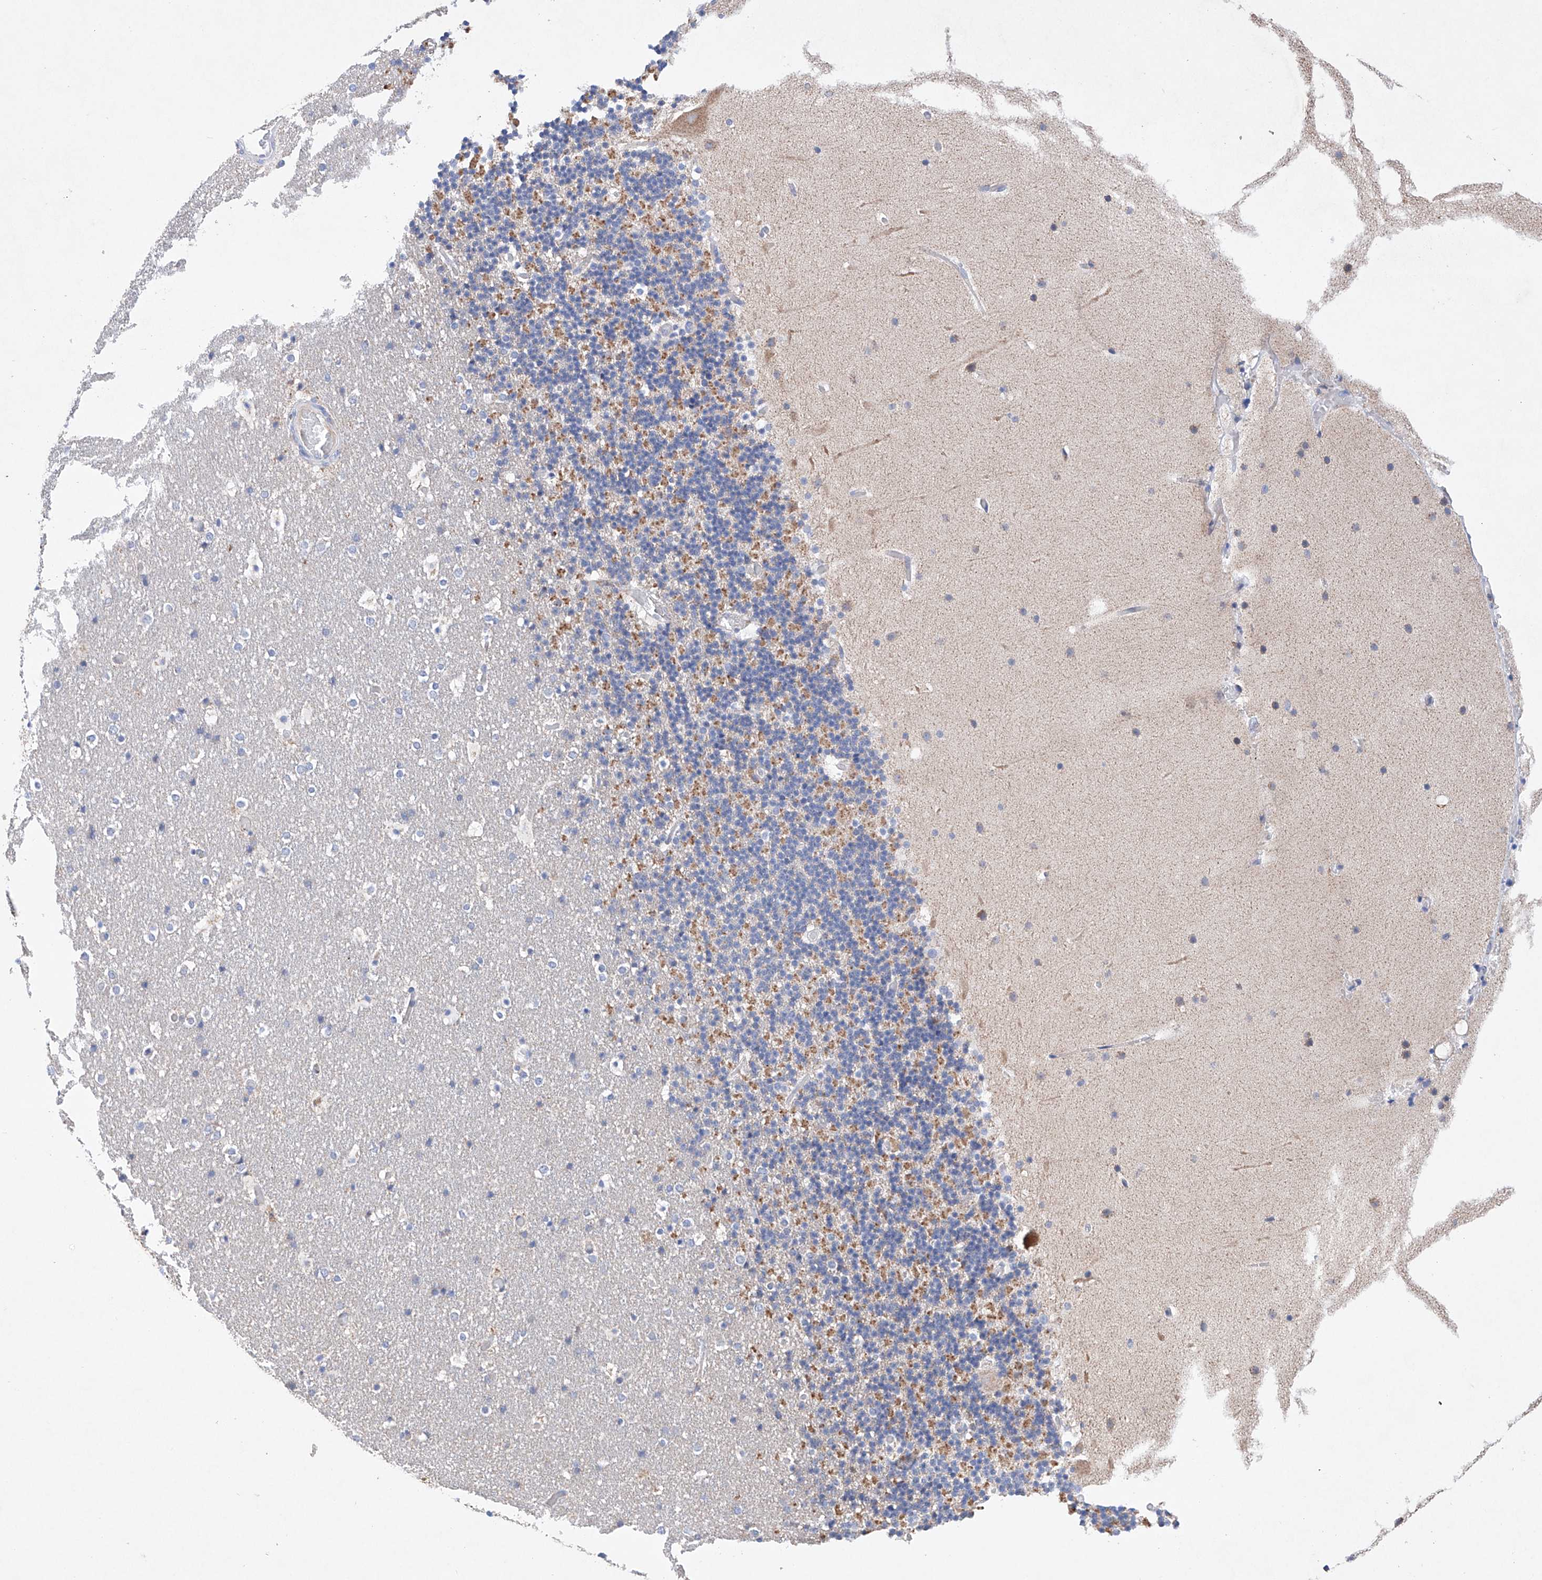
{"staining": {"intensity": "negative", "quantity": "none", "location": "none"}, "tissue": "cerebellum", "cell_type": "Cells in granular layer", "image_type": "normal", "snomed": [{"axis": "morphology", "description": "Normal tissue, NOS"}, {"axis": "topography", "description": "Cerebellum"}], "caption": "The immunohistochemistry histopathology image has no significant expression in cells in granular layer of cerebellum. The staining was performed using DAB to visualize the protein expression in brown, while the nuclei were stained in blue with hematoxylin (Magnification: 20x).", "gene": "NRROS", "patient": {"sex": "male", "age": 57}}